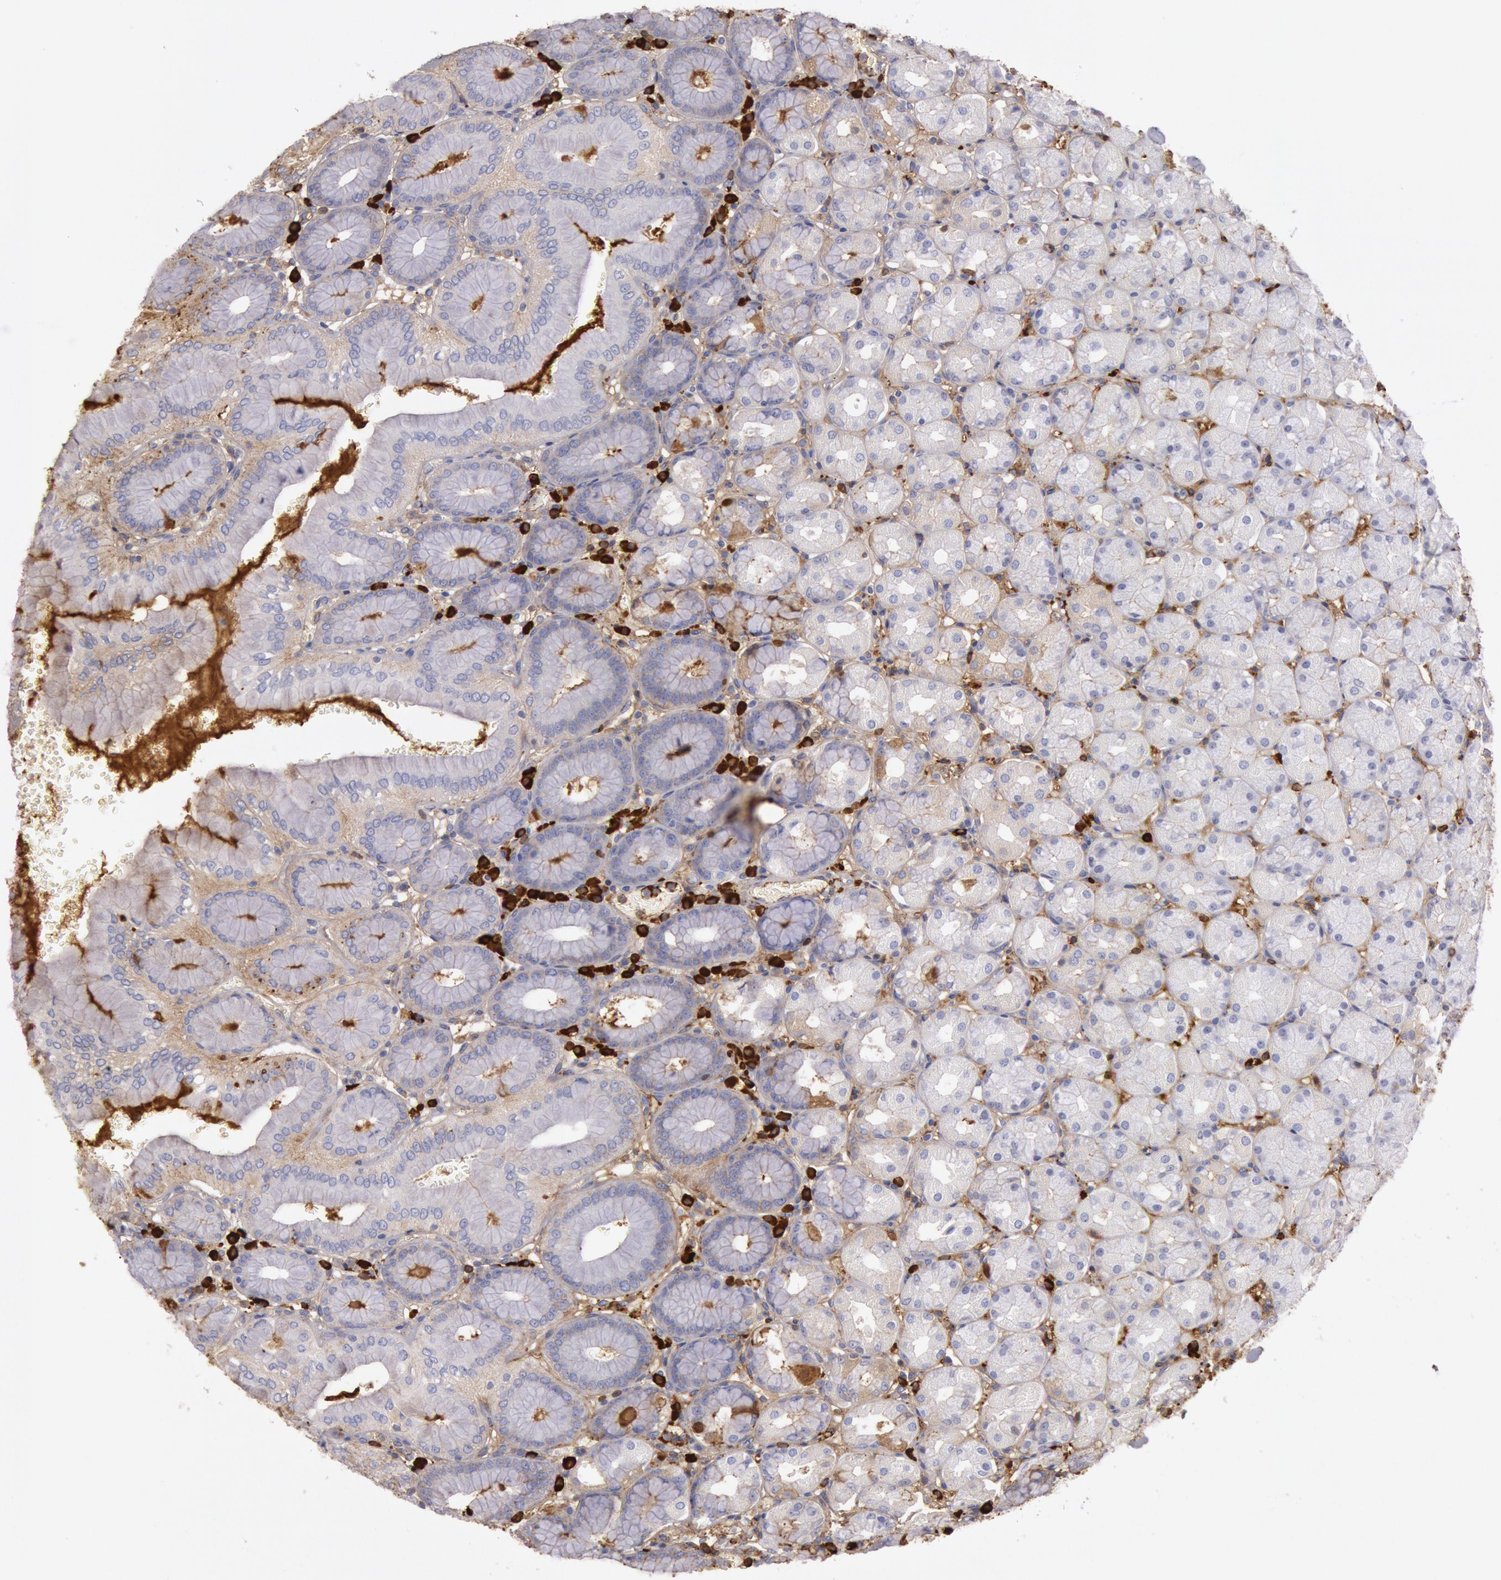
{"staining": {"intensity": "weak", "quantity": "25%-75%", "location": "cytoplasmic/membranous"}, "tissue": "stomach", "cell_type": "Glandular cells", "image_type": "normal", "snomed": [{"axis": "morphology", "description": "Normal tissue, NOS"}, {"axis": "topography", "description": "Stomach, upper"}, {"axis": "topography", "description": "Stomach"}], "caption": "Benign stomach demonstrates weak cytoplasmic/membranous positivity in approximately 25%-75% of glandular cells, visualized by immunohistochemistry. Ihc stains the protein in brown and the nuclei are stained blue.", "gene": "IGHA1", "patient": {"sex": "male", "age": 76}}